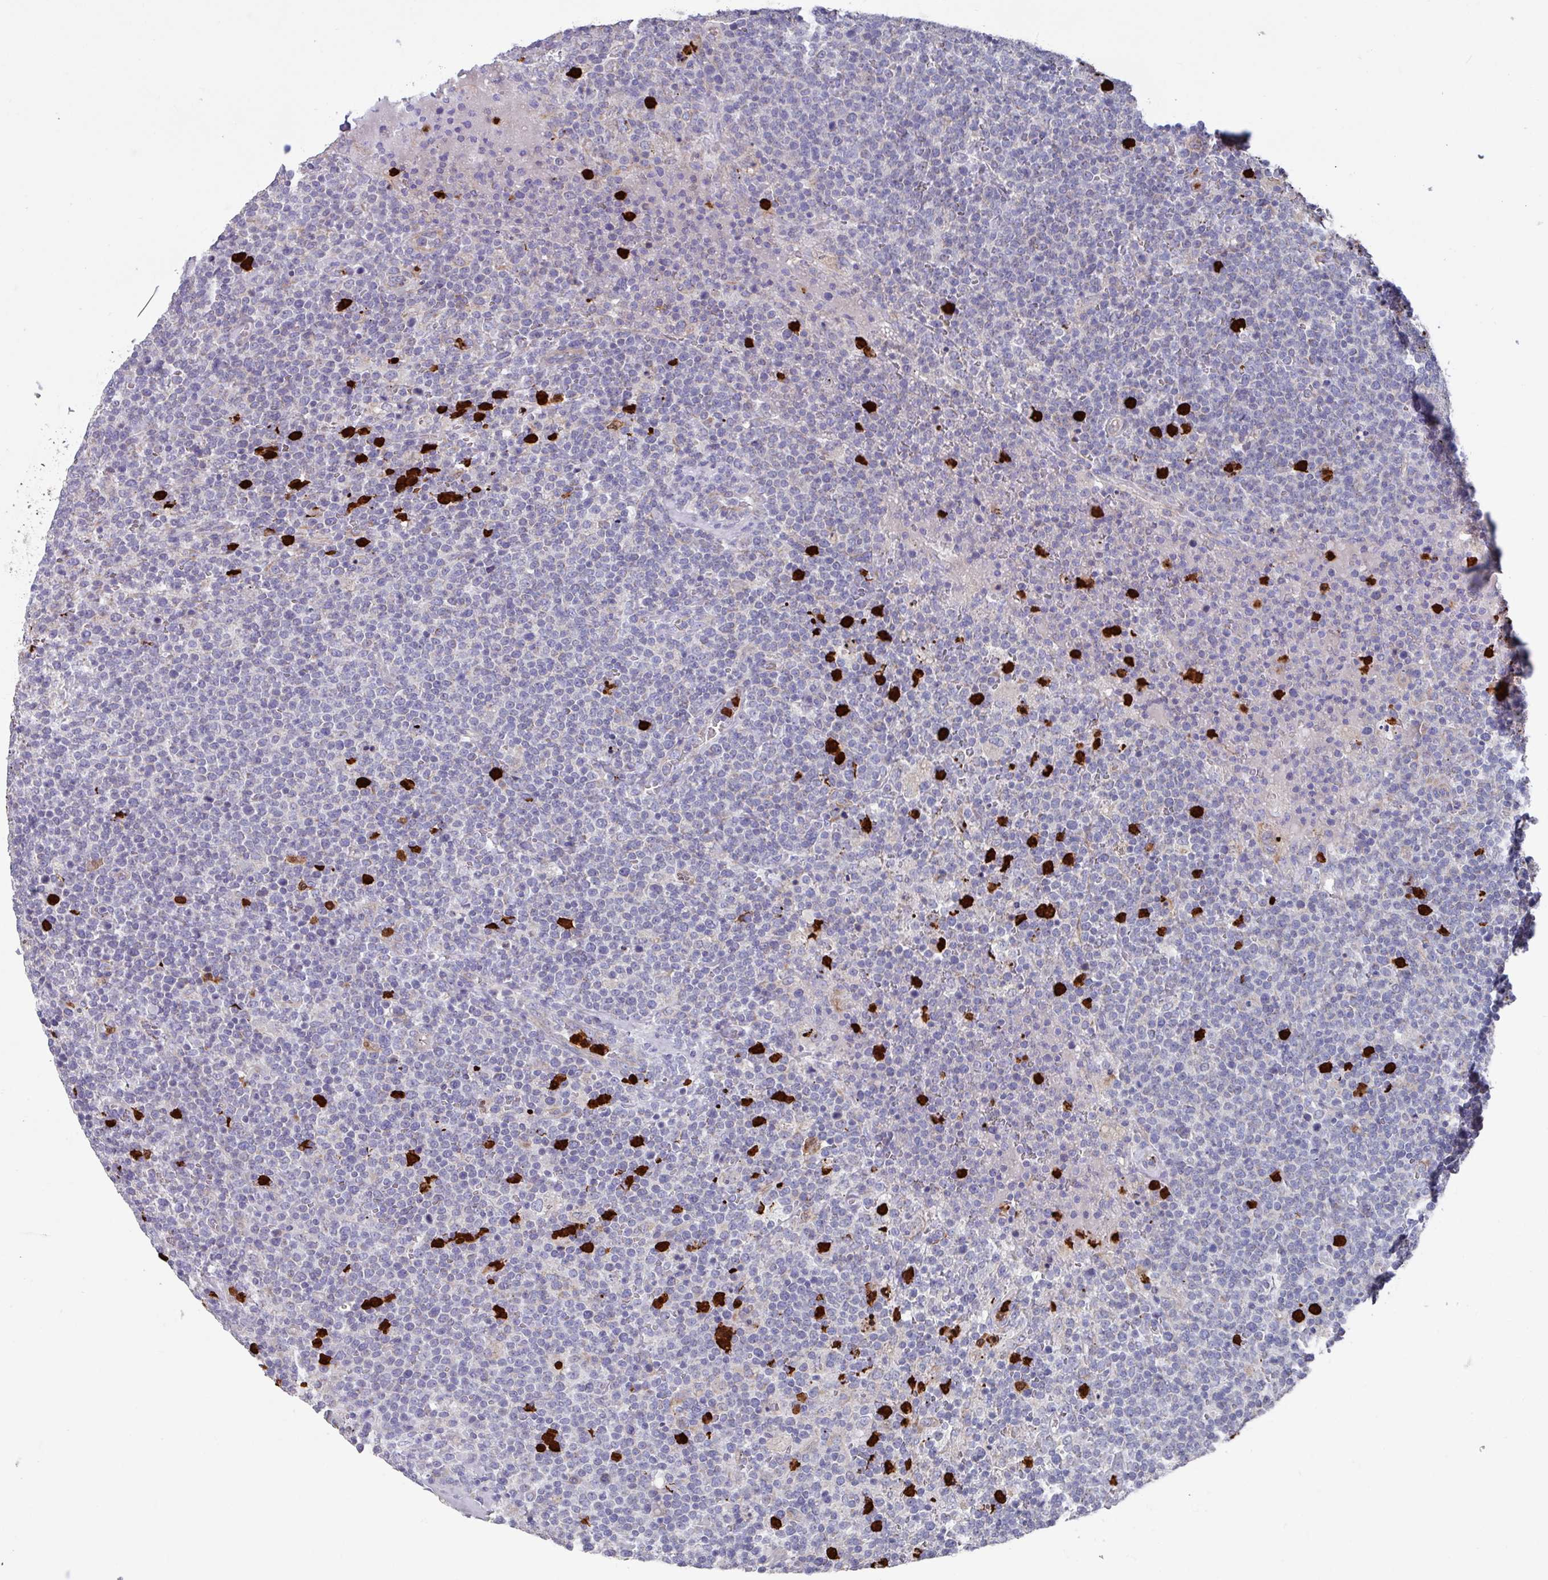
{"staining": {"intensity": "negative", "quantity": "none", "location": "none"}, "tissue": "lymphoma", "cell_type": "Tumor cells", "image_type": "cancer", "snomed": [{"axis": "morphology", "description": "Malignant lymphoma, non-Hodgkin's type, High grade"}, {"axis": "topography", "description": "Lymph node"}], "caption": "This is a photomicrograph of IHC staining of malignant lymphoma, non-Hodgkin's type (high-grade), which shows no staining in tumor cells.", "gene": "UQCC2", "patient": {"sex": "male", "age": 61}}